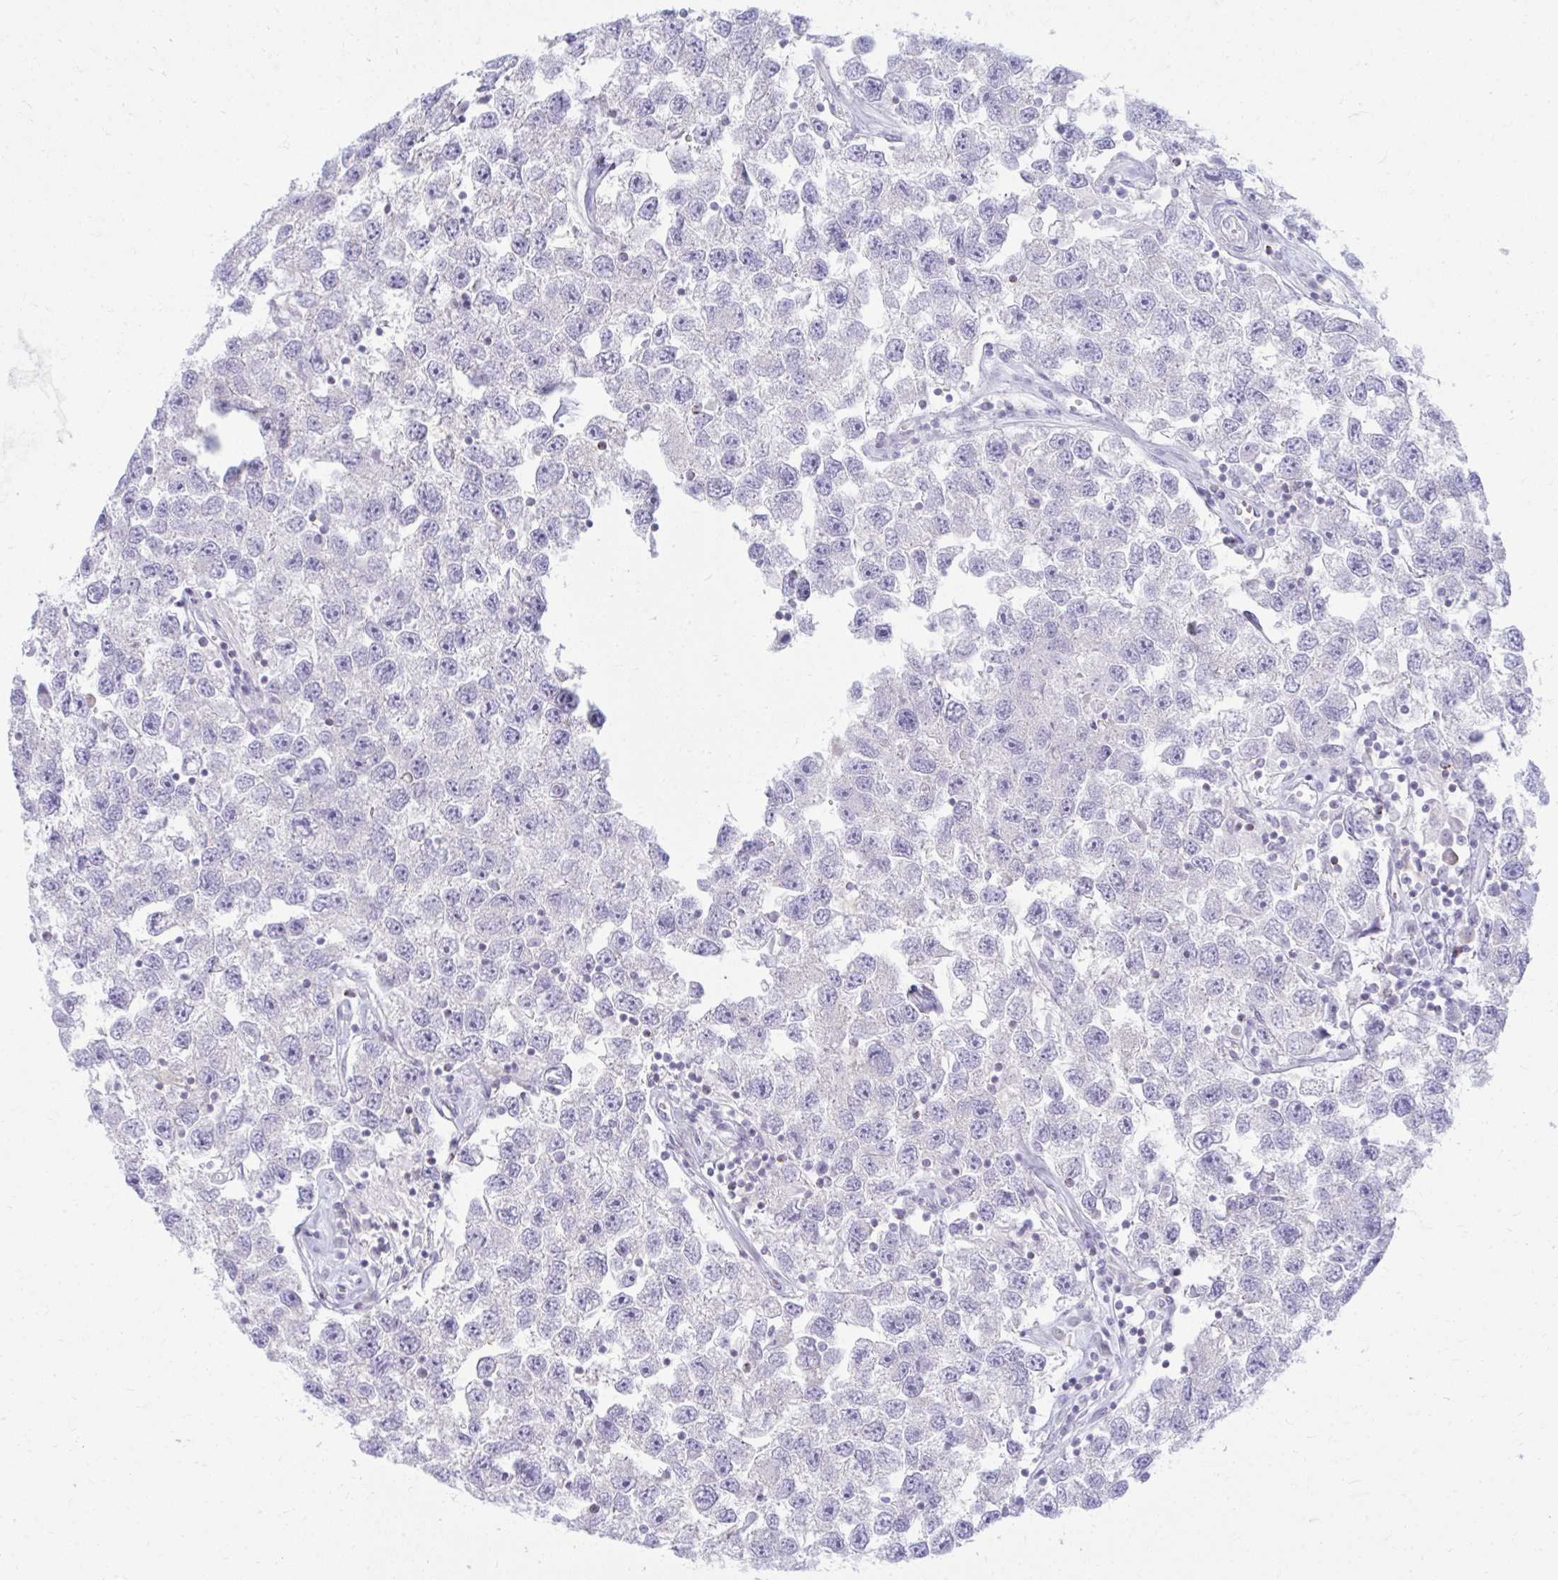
{"staining": {"intensity": "negative", "quantity": "none", "location": "none"}, "tissue": "testis cancer", "cell_type": "Tumor cells", "image_type": "cancer", "snomed": [{"axis": "morphology", "description": "Seminoma, NOS"}, {"axis": "topography", "description": "Testis"}], "caption": "This histopathology image is of seminoma (testis) stained with immunohistochemistry to label a protein in brown with the nuclei are counter-stained blue. There is no expression in tumor cells. The staining is performed using DAB (3,3'-diaminobenzidine) brown chromogen with nuclei counter-stained in using hematoxylin.", "gene": "TSPEAR", "patient": {"sex": "male", "age": 26}}